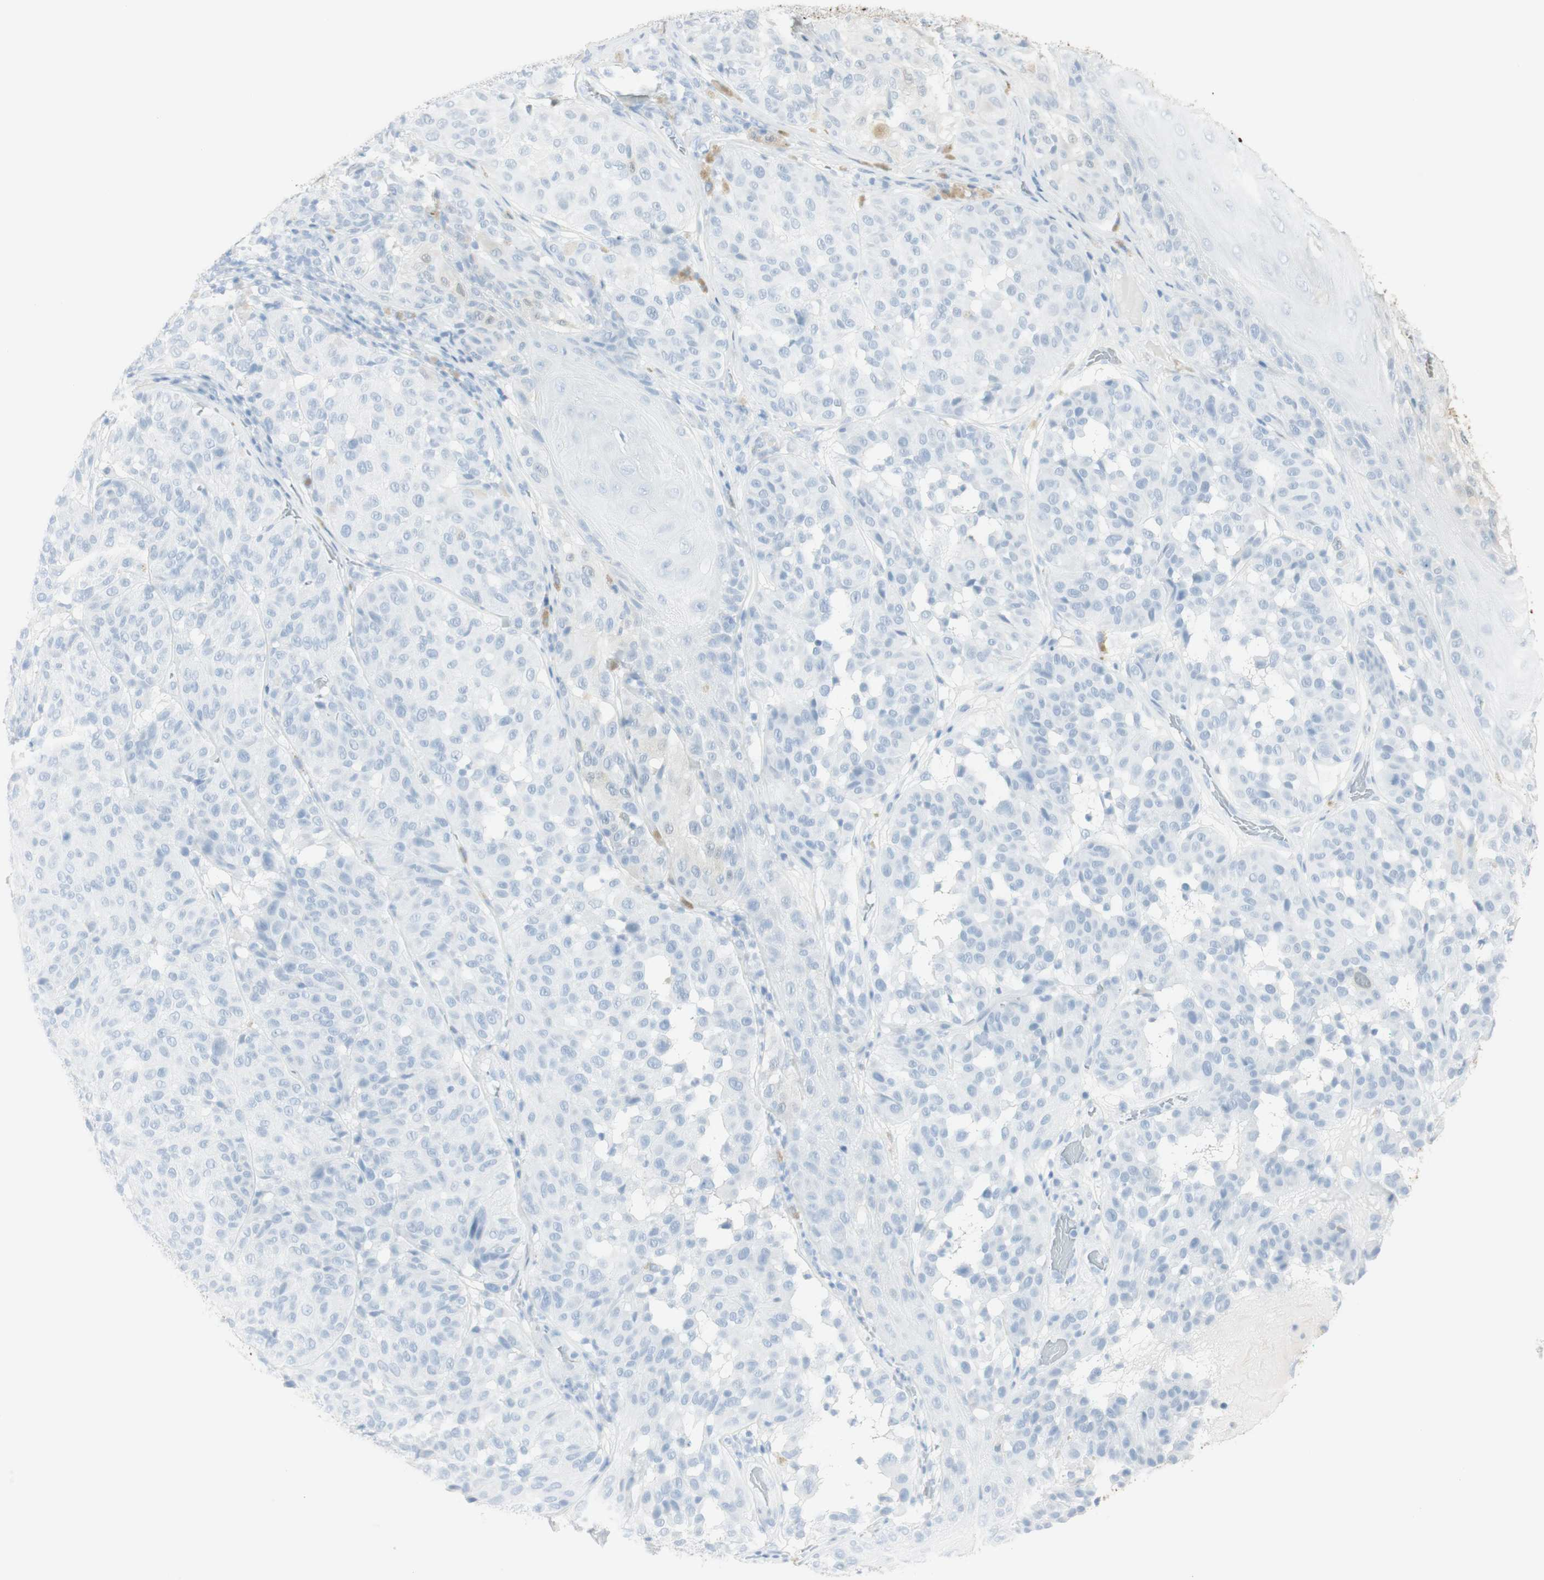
{"staining": {"intensity": "negative", "quantity": "none", "location": "none"}, "tissue": "melanoma", "cell_type": "Tumor cells", "image_type": "cancer", "snomed": [{"axis": "morphology", "description": "Malignant melanoma, NOS"}, {"axis": "topography", "description": "Skin"}], "caption": "There is no significant expression in tumor cells of melanoma.", "gene": "NAPSA", "patient": {"sex": "female", "age": 46}}